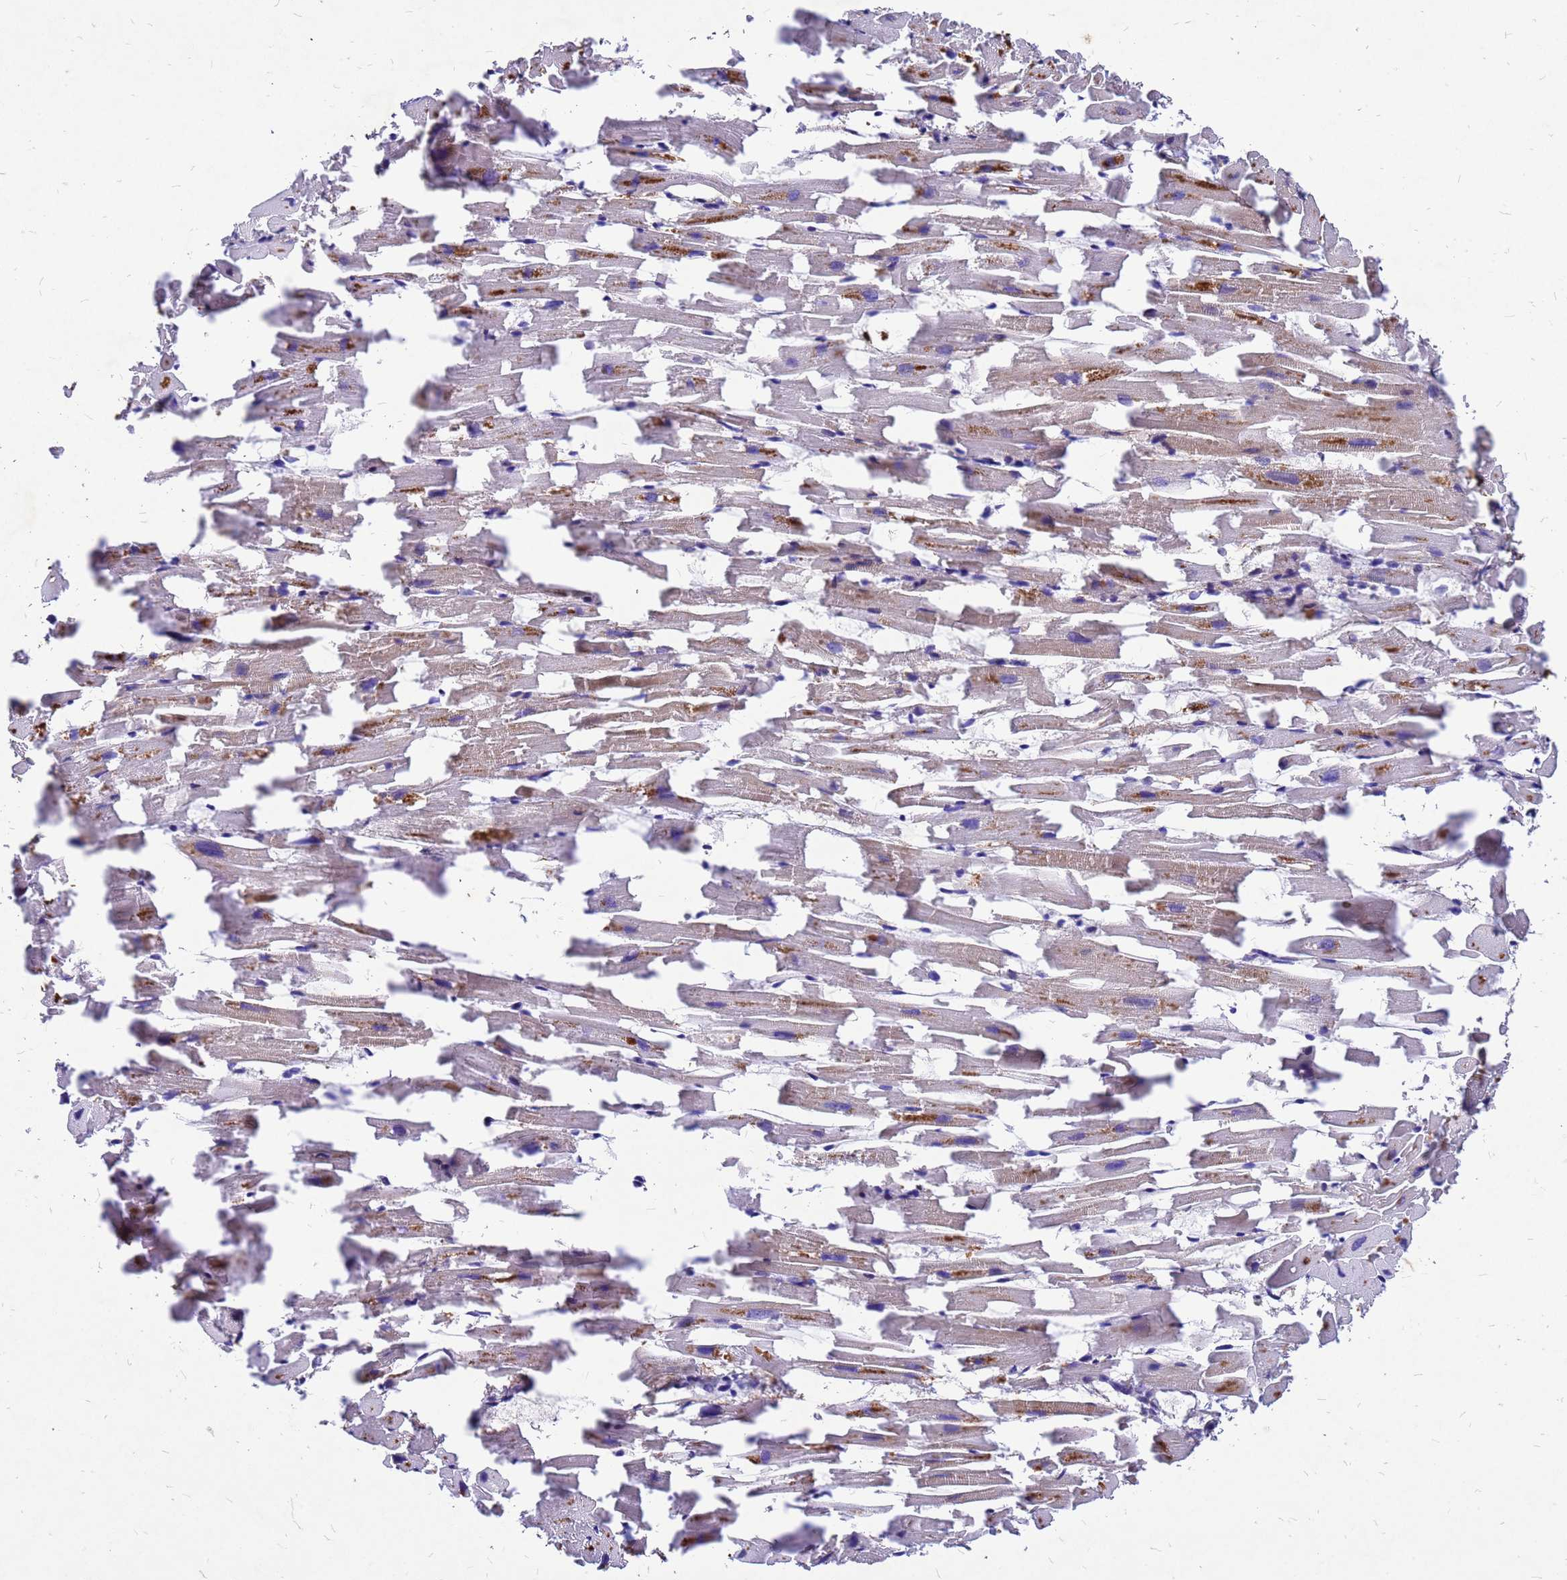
{"staining": {"intensity": "moderate", "quantity": "25%-75%", "location": "cytoplasmic/membranous"}, "tissue": "heart muscle", "cell_type": "Cardiomyocytes", "image_type": "normal", "snomed": [{"axis": "morphology", "description": "Normal tissue, NOS"}, {"axis": "topography", "description": "Heart"}], "caption": "Immunohistochemical staining of unremarkable heart muscle shows moderate cytoplasmic/membranous protein positivity in approximately 25%-75% of cardiomyocytes. The staining is performed using DAB (3,3'-diaminobenzidine) brown chromogen to label protein expression. The nuclei are counter-stained blue using hematoxylin.", "gene": "DUSP23", "patient": {"sex": "female", "age": 64}}